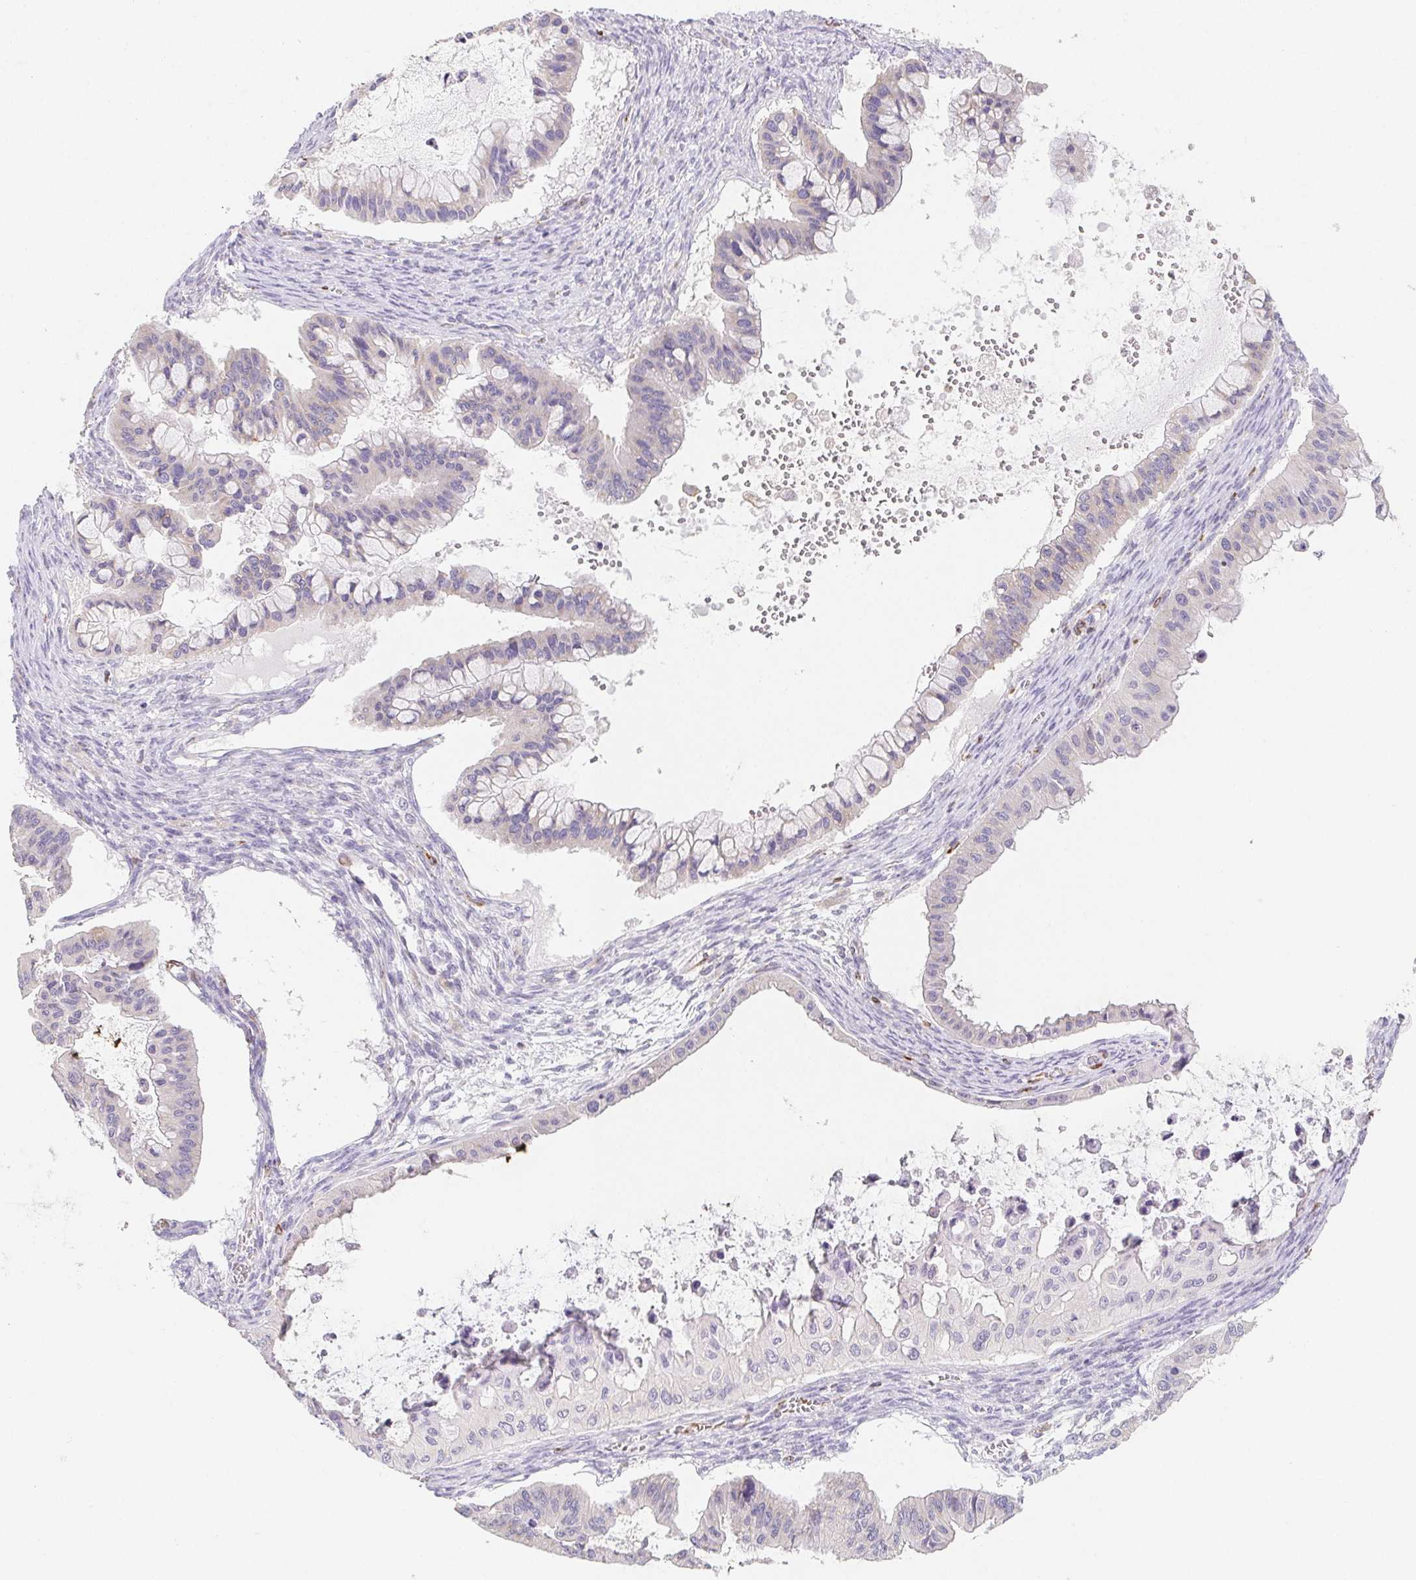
{"staining": {"intensity": "negative", "quantity": "none", "location": "none"}, "tissue": "ovarian cancer", "cell_type": "Tumor cells", "image_type": "cancer", "snomed": [{"axis": "morphology", "description": "Cystadenocarcinoma, mucinous, NOS"}, {"axis": "topography", "description": "Ovary"}], "caption": "Tumor cells are negative for protein expression in human ovarian cancer.", "gene": "HRC", "patient": {"sex": "female", "age": 72}}